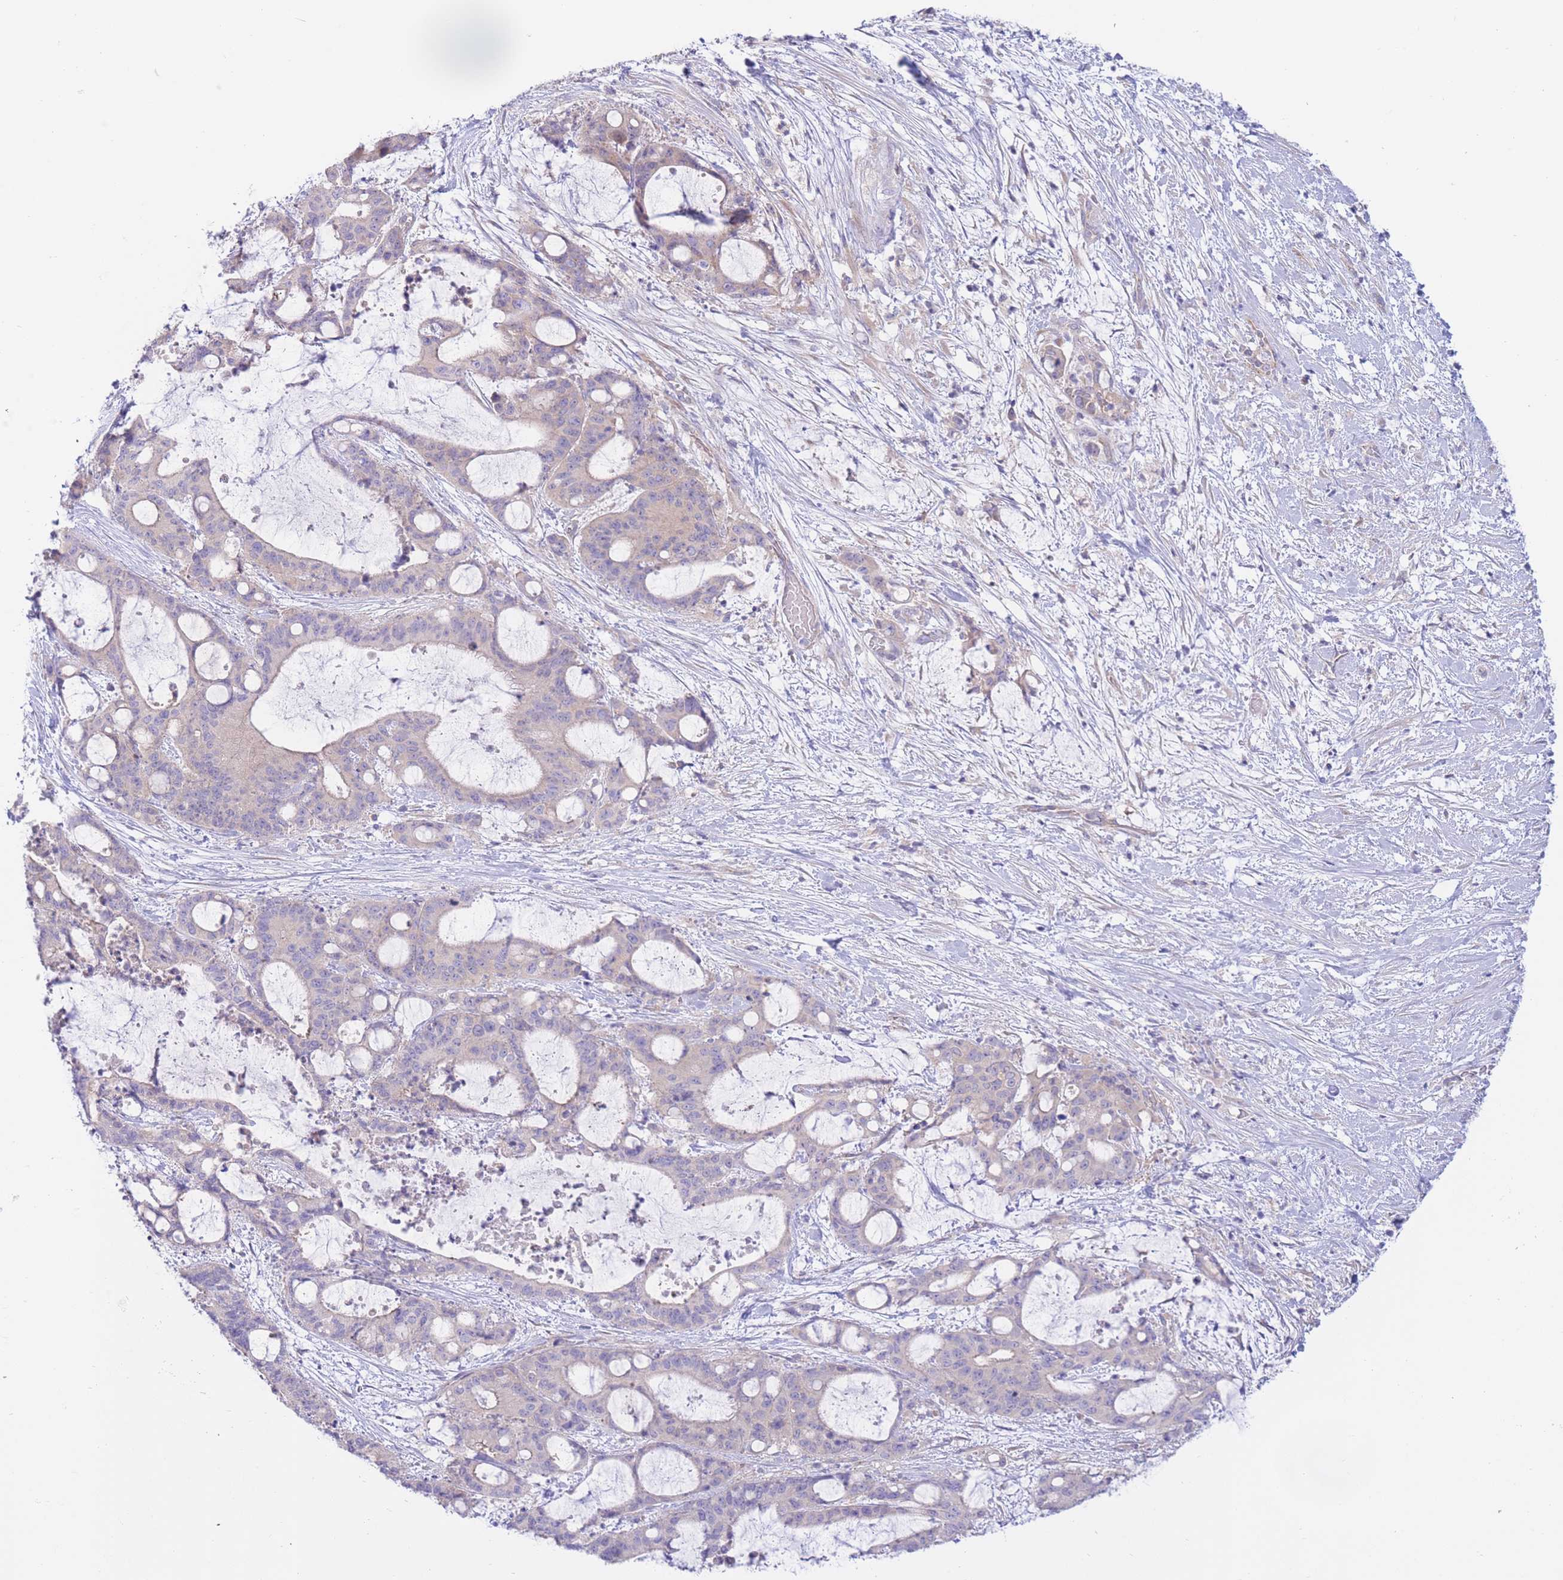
{"staining": {"intensity": "weak", "quantity": "<25%", "location": "cytoplasmic/membranous"}, "tissue": "liver cancer", "cell_type": "Tumor cells", "image_type": "cancer", "snomed": [{"axis": "morphology", "description": "Normal tissue, NOS"}, {"axis": "morphology", "description": "Cholangiocarcinoma"}, {"axis": "topography", "description": "Liver"}, {"axis": "topography", "description": "Peripheral nerve tissue"}], "caption": "There is no significant expression in tumor cells of liver cancer.", "gene": "ALS2CL", "patient": {"sex": "female", "age": 73}}